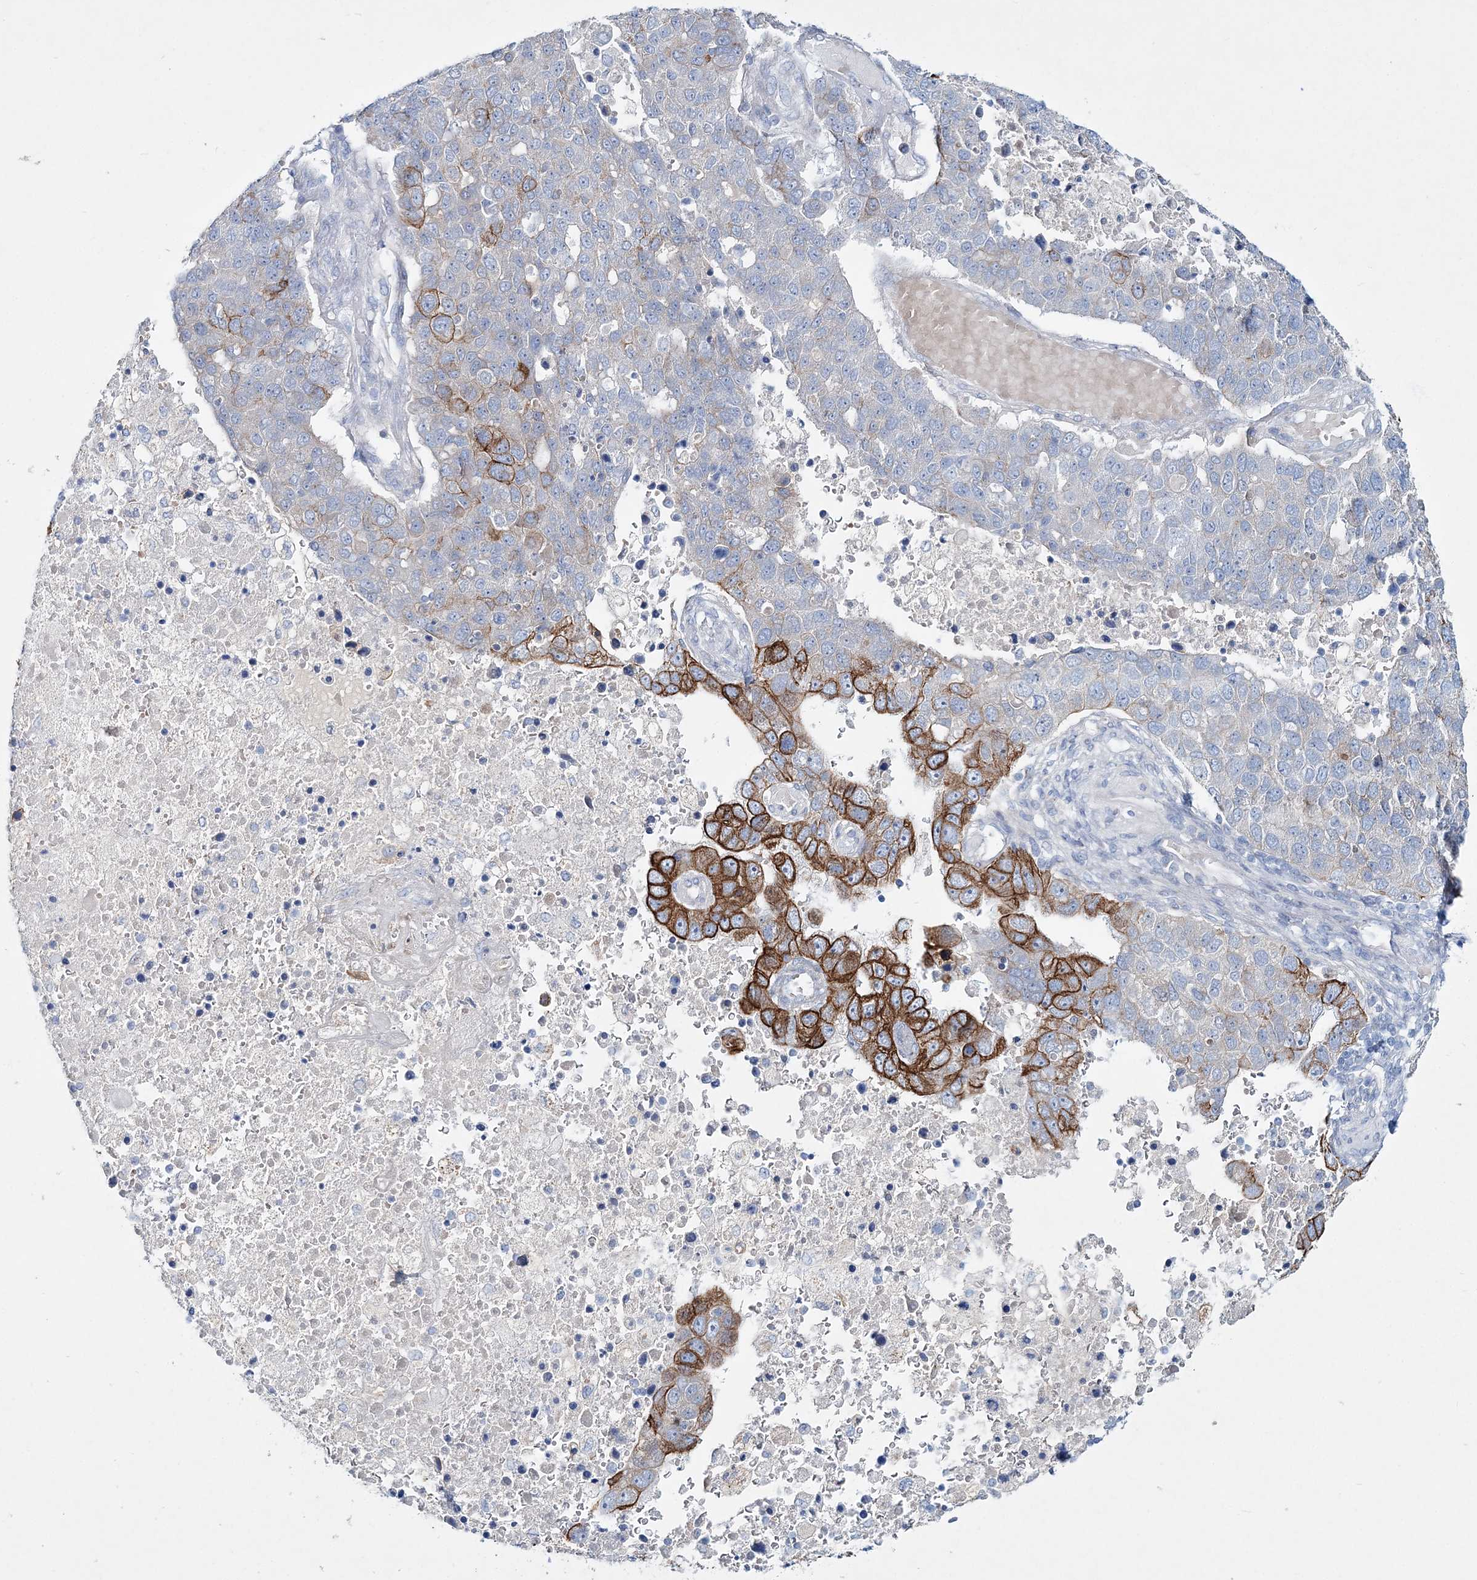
{"staining": {"intensity": "strong", "quantity": "<25%", "location": "cytoplasmic/membranous"}, "tissue": "pancreatic cancer", "cell_type": "Tumor cells", "image_type": "cancer", "snomed": [{"axis": "morphology", "description": "Adenocarcinoma, NOS"}, {"axis": "topography", "description": "Pancreas"}], "caption": "This is a photomicrograph of immunohistochemistry staining of pancreatic cancer (adenocarcinoma), which shows strong positivity in the cytoplasmic/membranous of tumor cells.", "gene": "ADGRL1", "patient": {"sex": "female", "age": 61}}